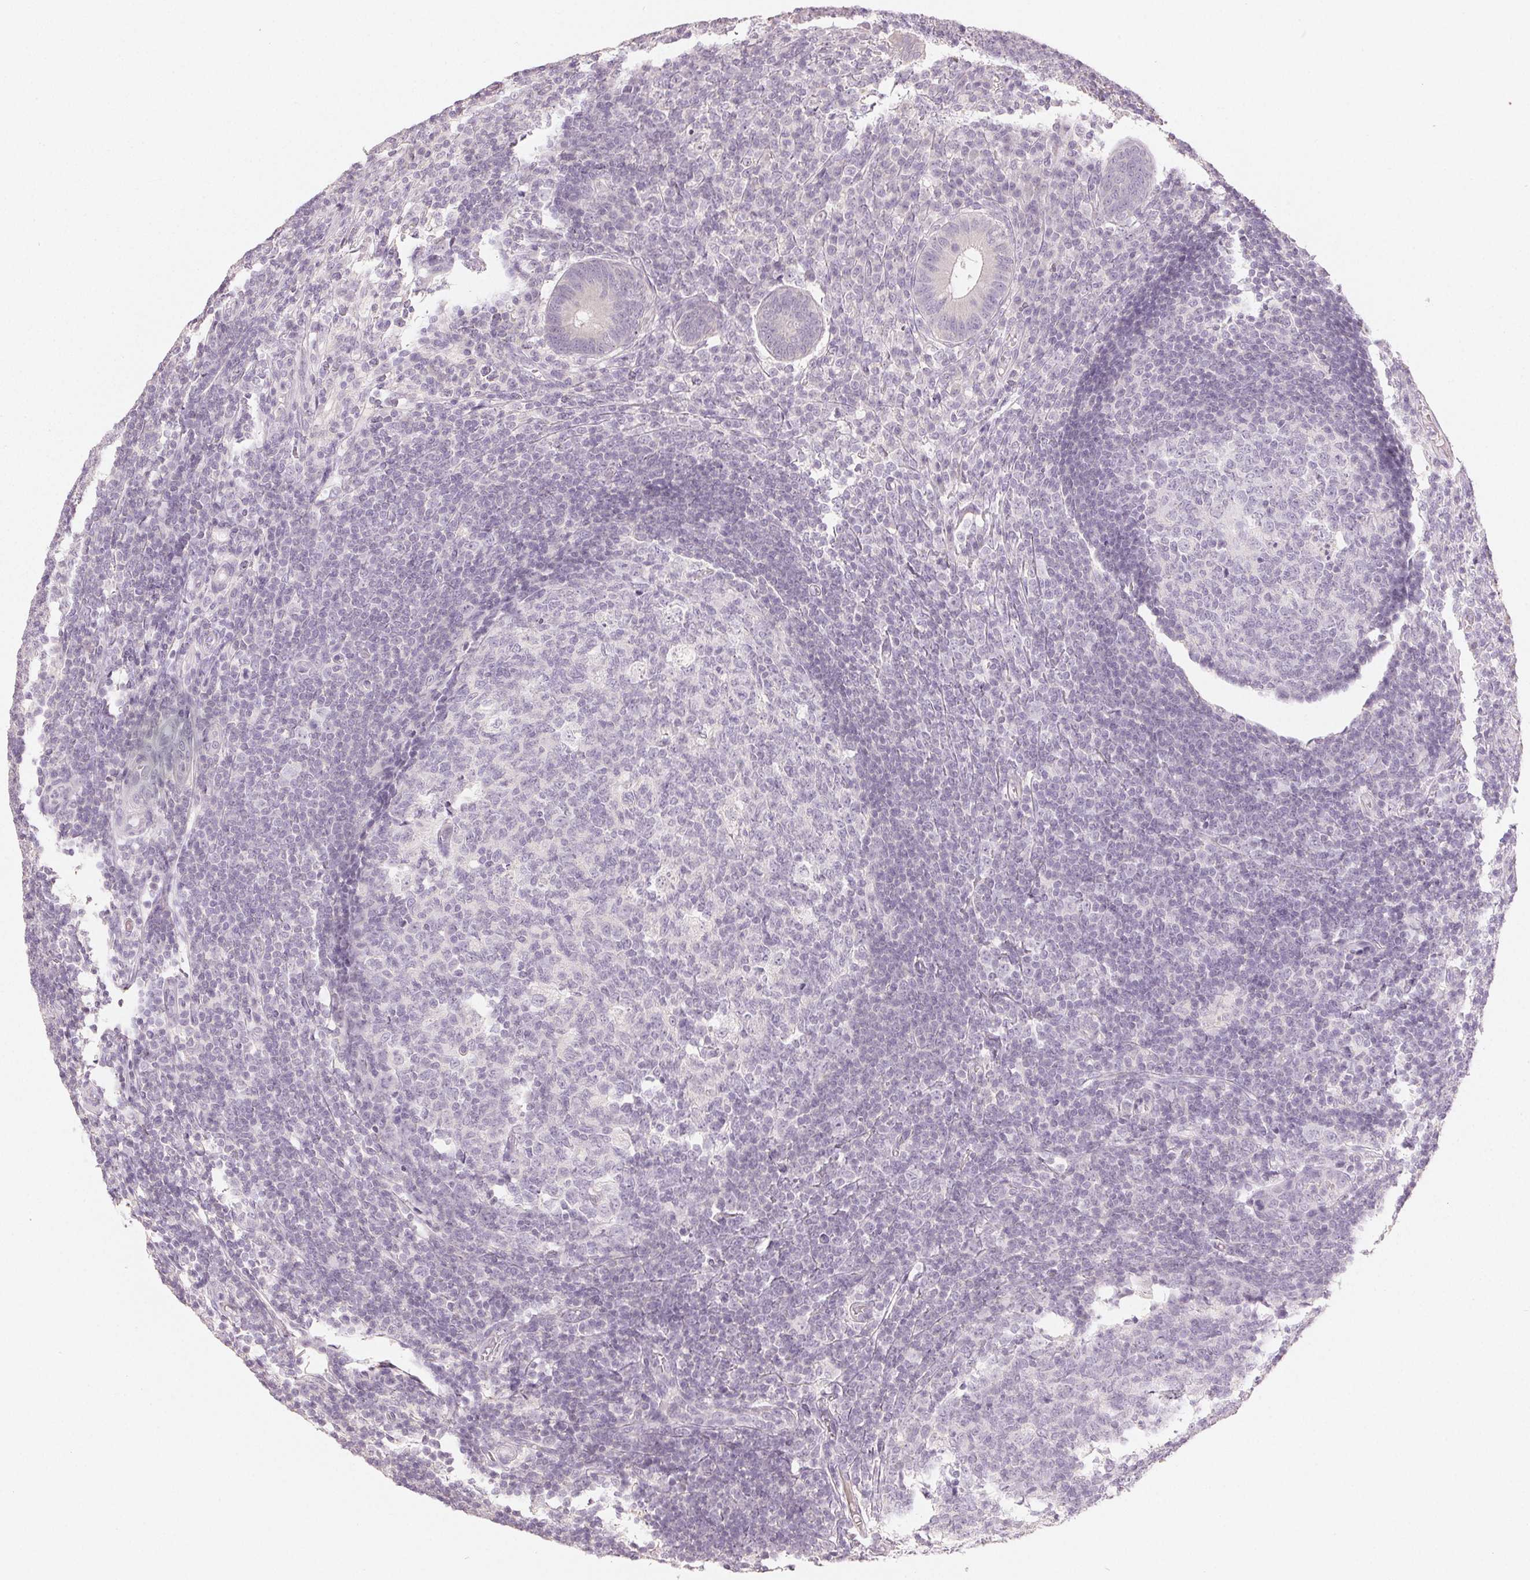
{"staining": {"intensity": "weak", "quantity": "<25%", "location": "cytoplasmic/membranous"}, "tissue": "appendix", "cell_type": "Glandular cells", "image_type": "normal", "snomed": [{"axis": "morphology", "description": "Normal tissue, NOS"}, {"axis": "topography", "description": "Appendix"}], "caption": "This is a micrograph of immunohistochemistry staining of normal appendix, which shows no staining in glandular cells.", "gene": "LVRN", "patient": {"sex": "male", "age": 18}}